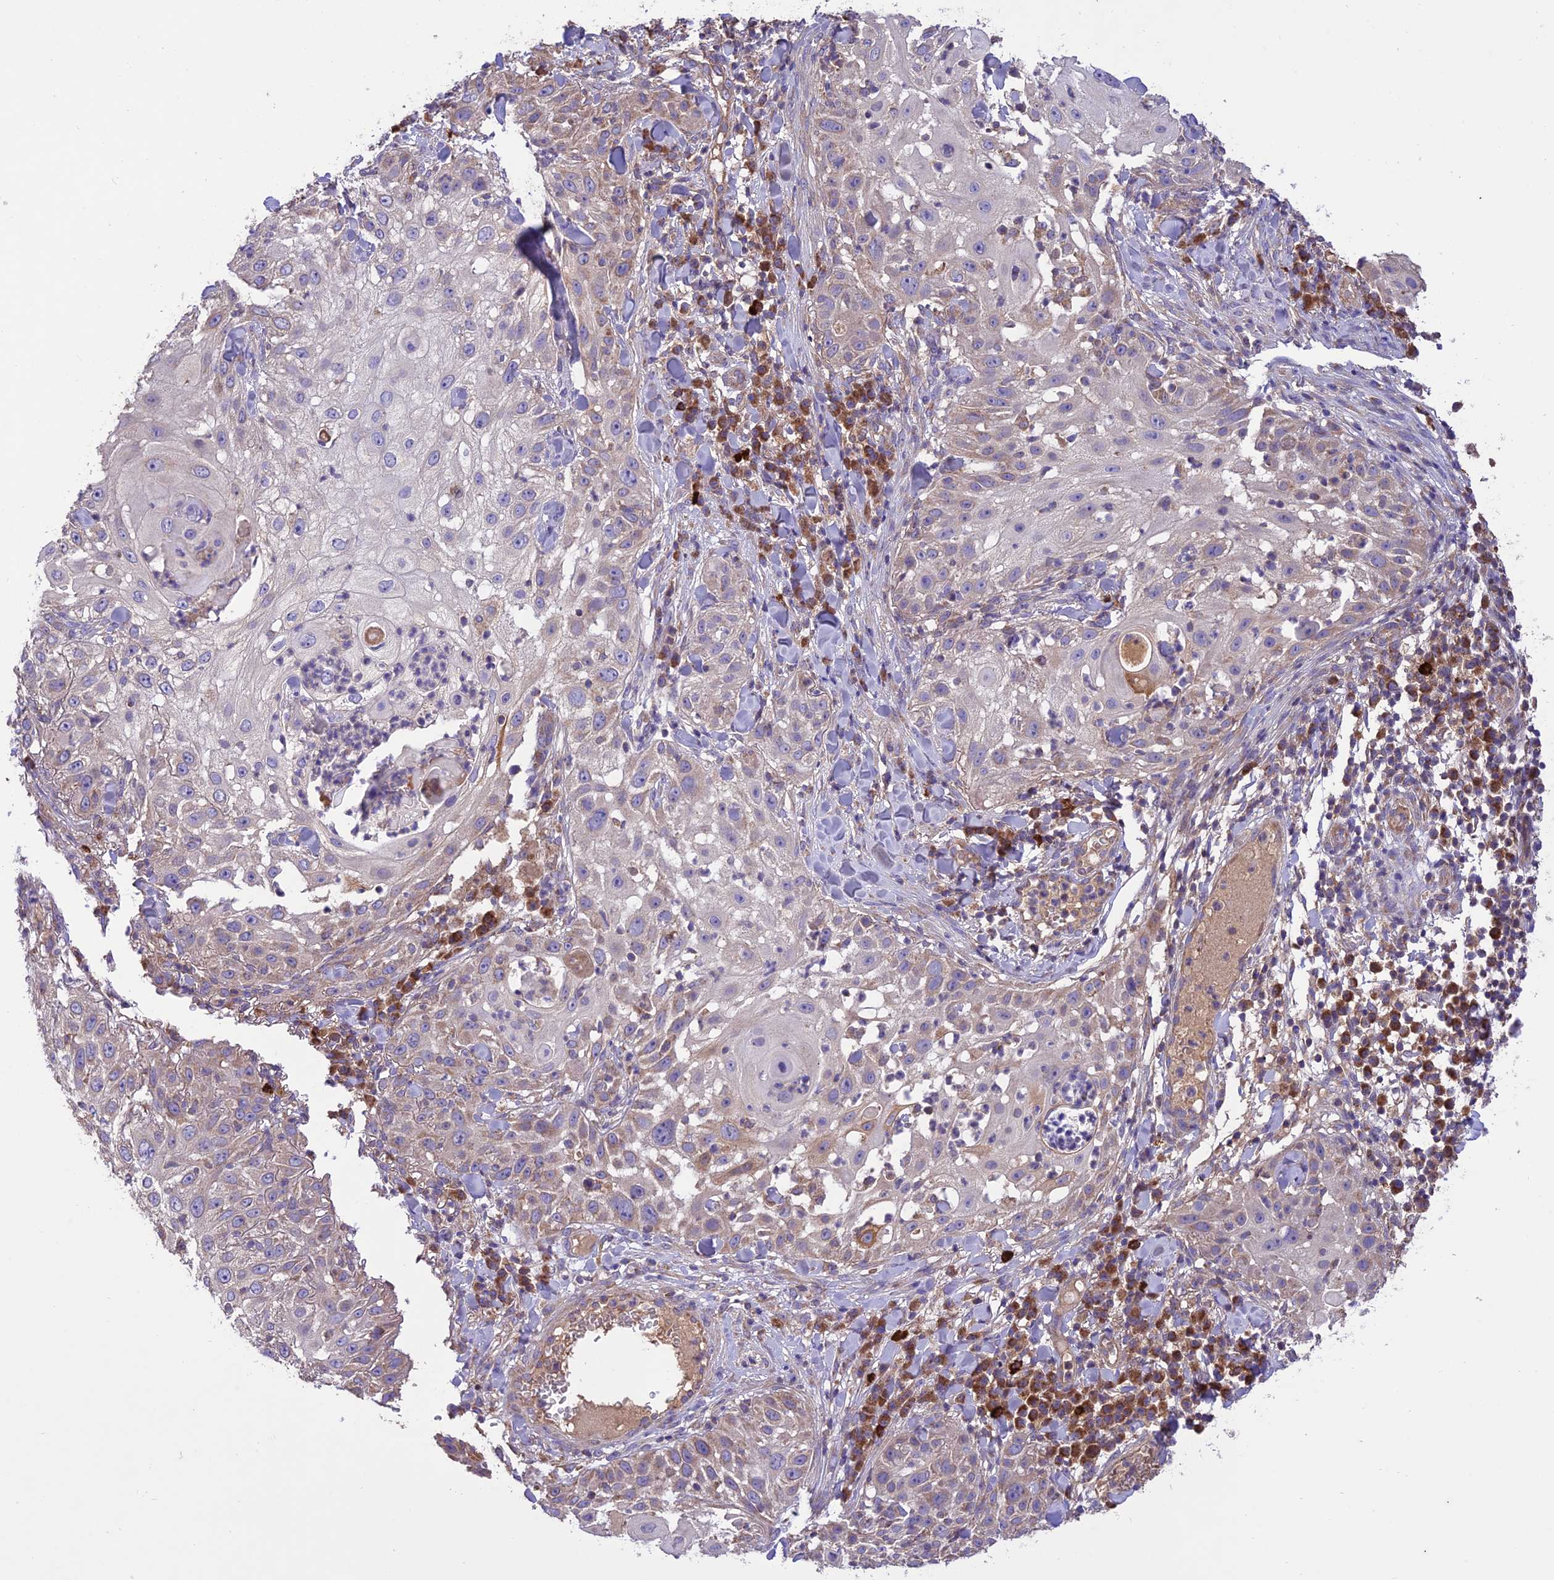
{"staining": {"intensity": "weak", "quantity": "<25%", "location": "cytoplasmic/membranous"}, "tissue": "skin cancer", "cell_type": "Tumor cells", "image_type": "cancer", "snomed": [{"axis": "morphology", "description": "Squamous cell carcinoma, NOS"}, {"axis": "topography", "description": "Skin"}], "caption": "Tumor cells are negative for protein expression in human skin cancer (squamous cell carcinoma). (Stains: DAB (3,3'-diaminobenzidine) immunohistochemistry with hematoxylin counter stain, Microscopy: brightfield microscopy at high magnification).", "gene": "NDUFAF1", "patient": {"sex": "female", "age": 44}}